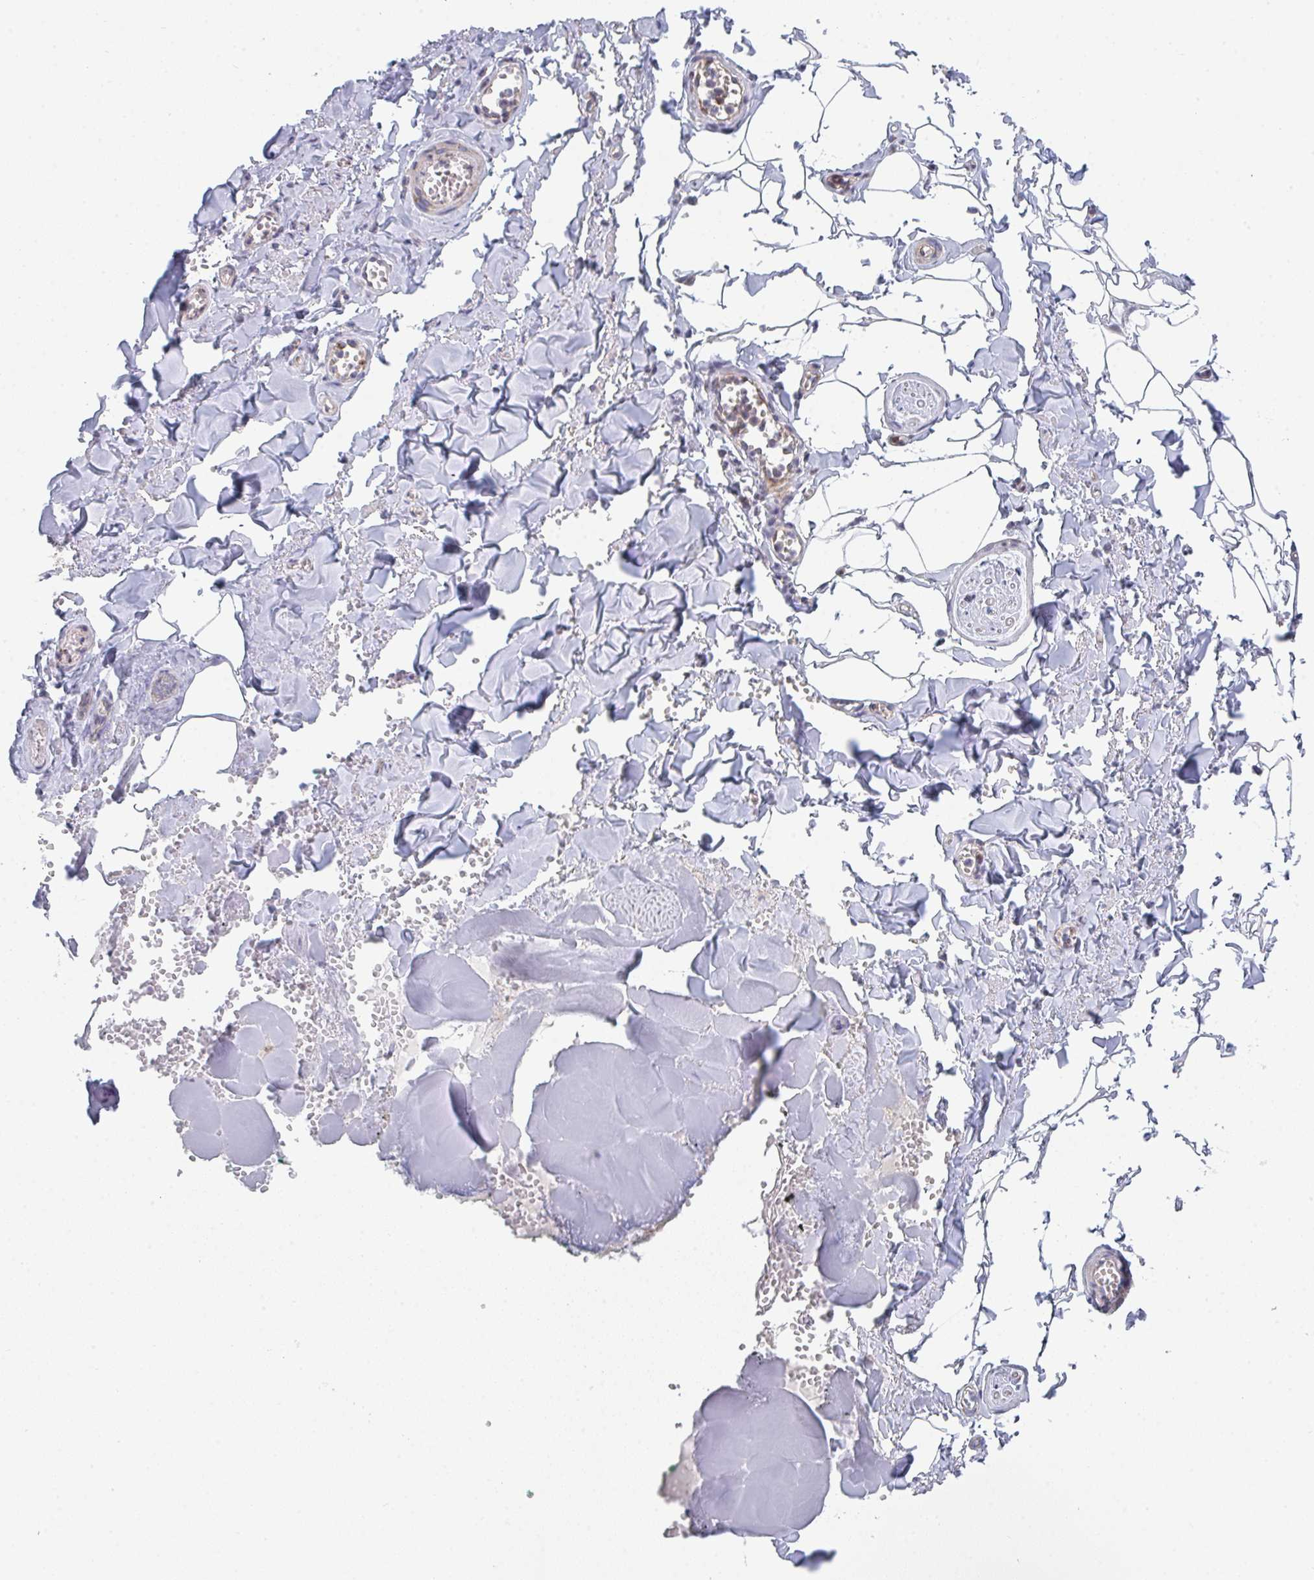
{"staining": {"intensity": "negative", "quantity": "none", "location": "none"}, "tissue": "adipose tissue", "cell_type": "Adipocytes", "image_type": "normal", "snomed": [{"axis": "morphology", "description": "Normal tissue, NOS"}, {"axis": "topography", "description": "Vulva"}, {"axis": "topography", "description": "Peripheral nerve tissue"}], "caption": "Immunohistochemistry micrograph of unremarkable adipose tissue stained for a protein (brown), which displays no staining in adipocytes.", "gene": "PRKCH", "patient": {"sex": "female", "age": 66}}